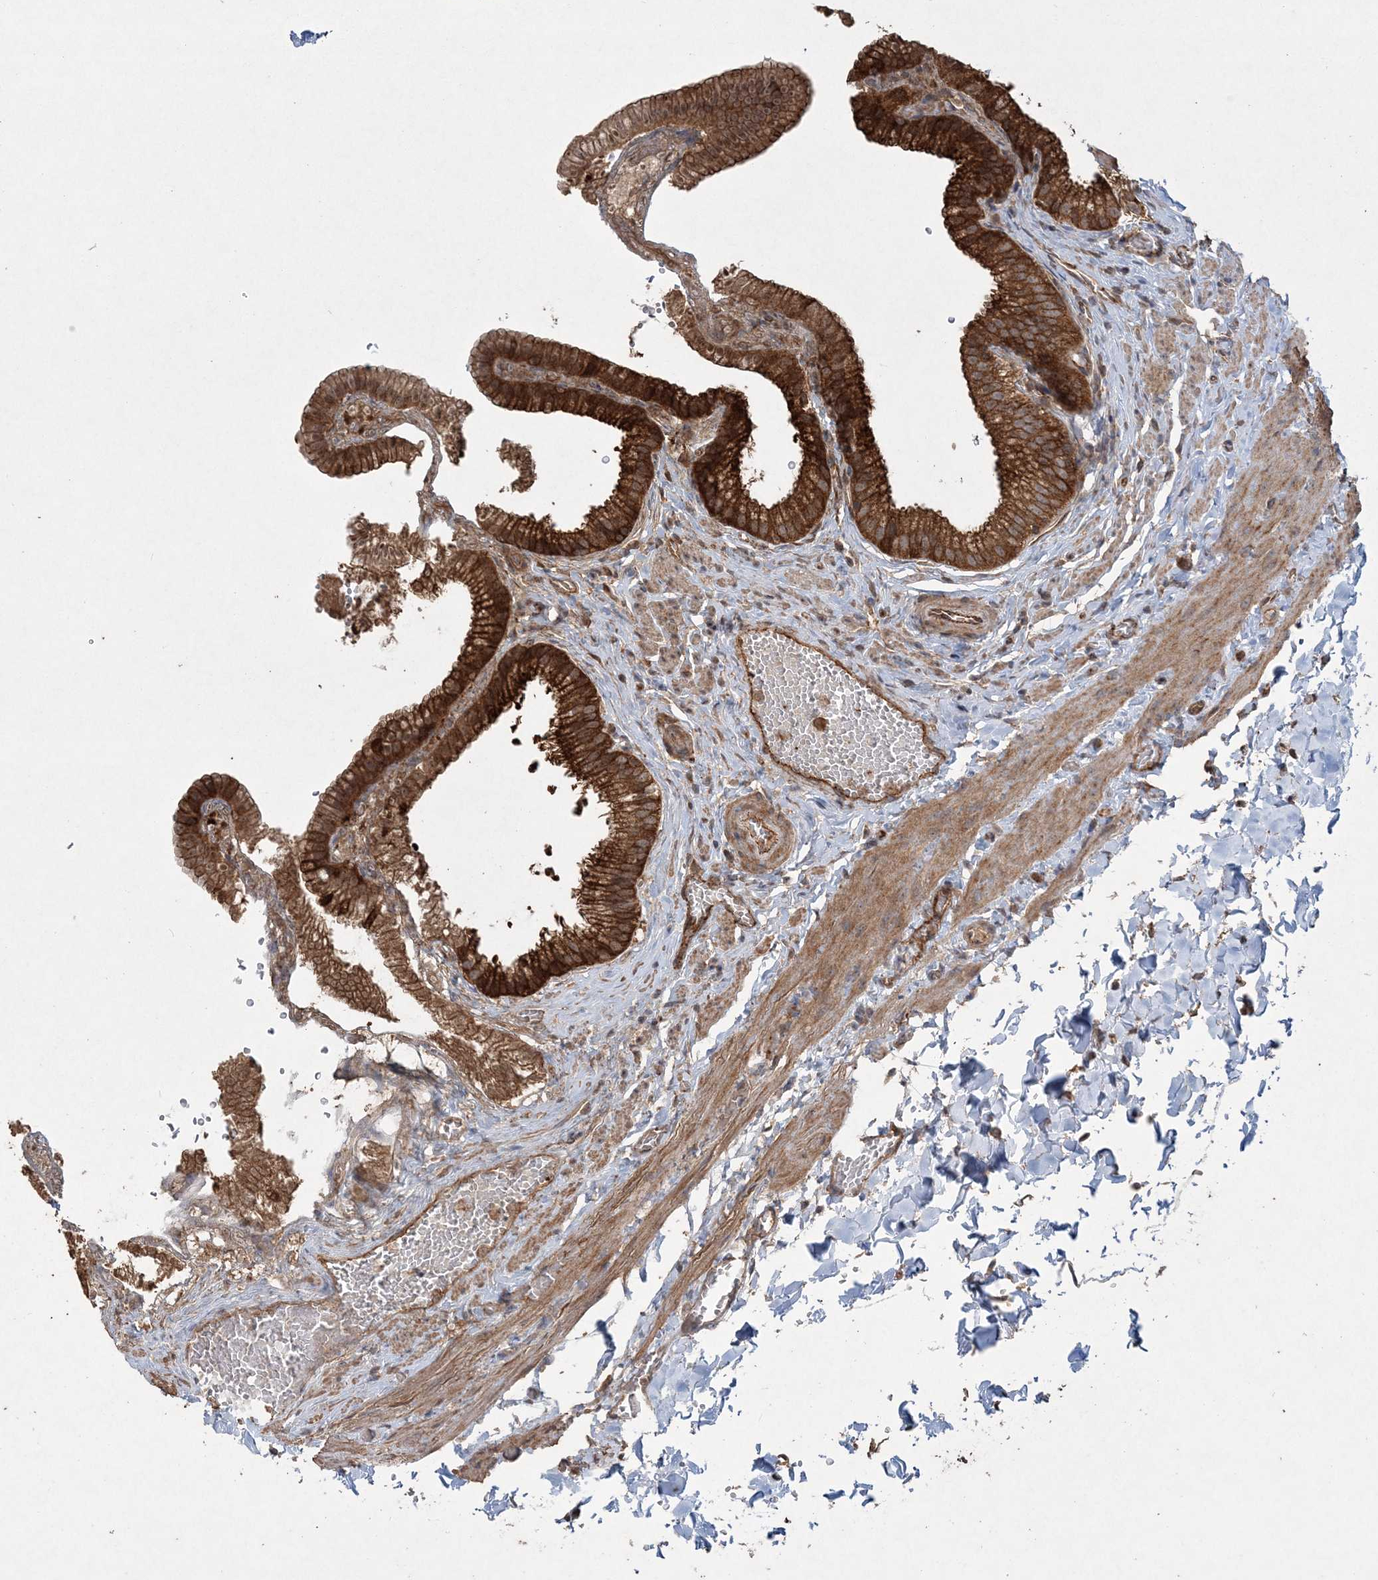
{"staining": {"intensity": "strong", "quantity": ">75%", "location": "cytoplasmic/membranous"}, "tissue": "gallbladder", "cell_type": "Glandular cells", "image_type": "normal", "snomed": [{"axis": "morphology", "description": "Normal tissue, NOS"}, {"axis": "topography", "description": "Gallbladder"}], "caption": "IHC (DAB) staining of benign gallbladder shows strong cytoplasmic/membranous protein expression in approximately >75% of glandular cells. The protein is stained brown, and the nuclei are stained in blue (DAB IHC with brightfield microscopy, high magnification).", "gene": "TTC7A", "patient": {"sex": "male", "age": 38}}